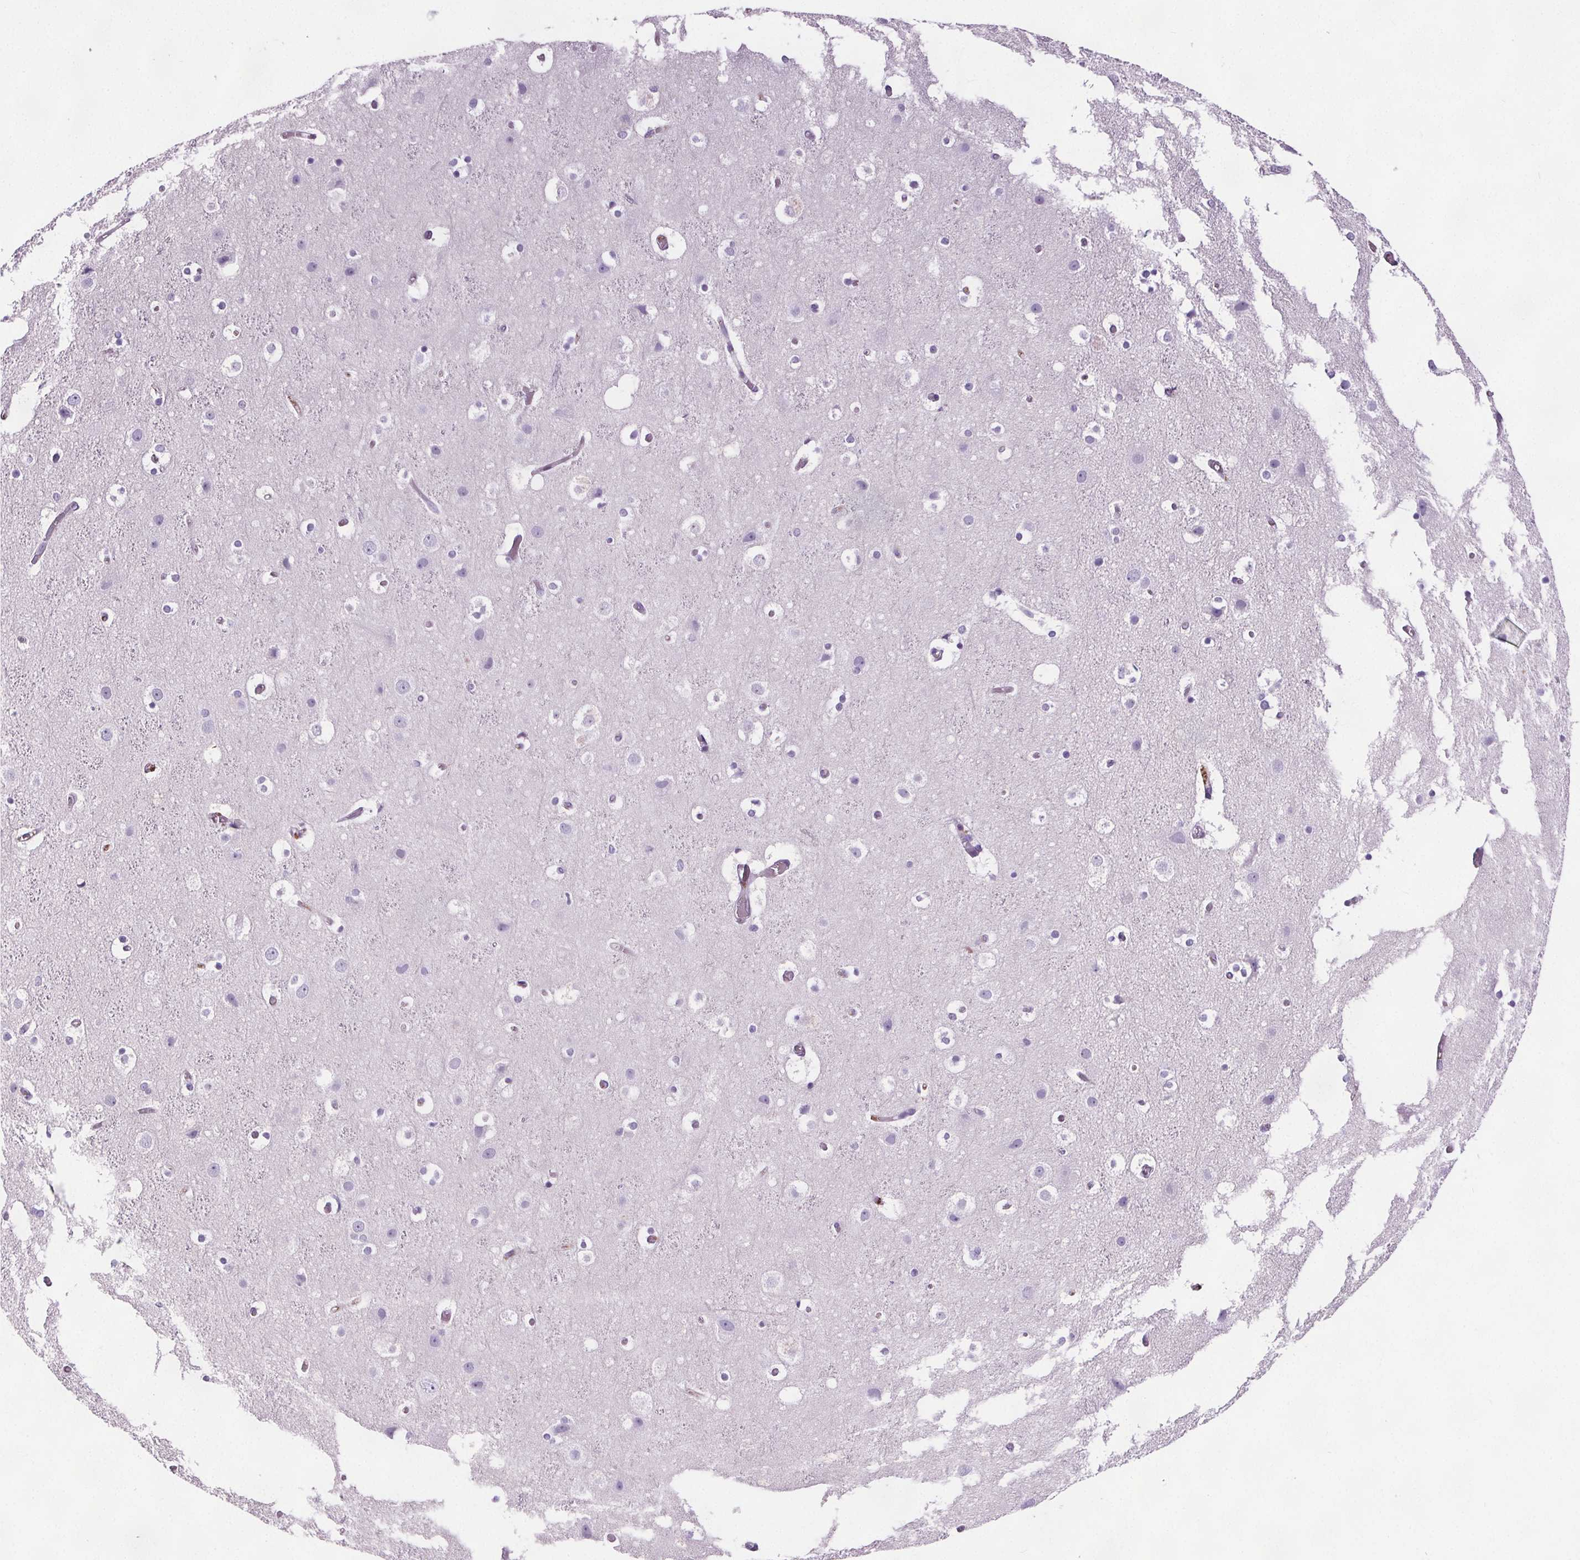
{"staining": {"intensity": "negative", "quantity": "none", "location": "none"}, "tissue": "cerebral cortex", "cell_type": "Endothelial cells", "image_type": "normal", "snomed": [{"axis": "morphology", "description": "Normal tissue, NOS"}, {"axis": "topography", "description": "Cerebral cortex"}], "caption": "The histopathology image exhibits no significant positivity in endothelial cells of cerebral cortex. Brightfield microscopy of immunohistochemistry stained with DAB (3,3'-diaminobenzidine) (brown) and hematoxylin (blue), captured at high magnification.", "gene": "CD5L", "patient": {"sex": "female", "age": 52}}